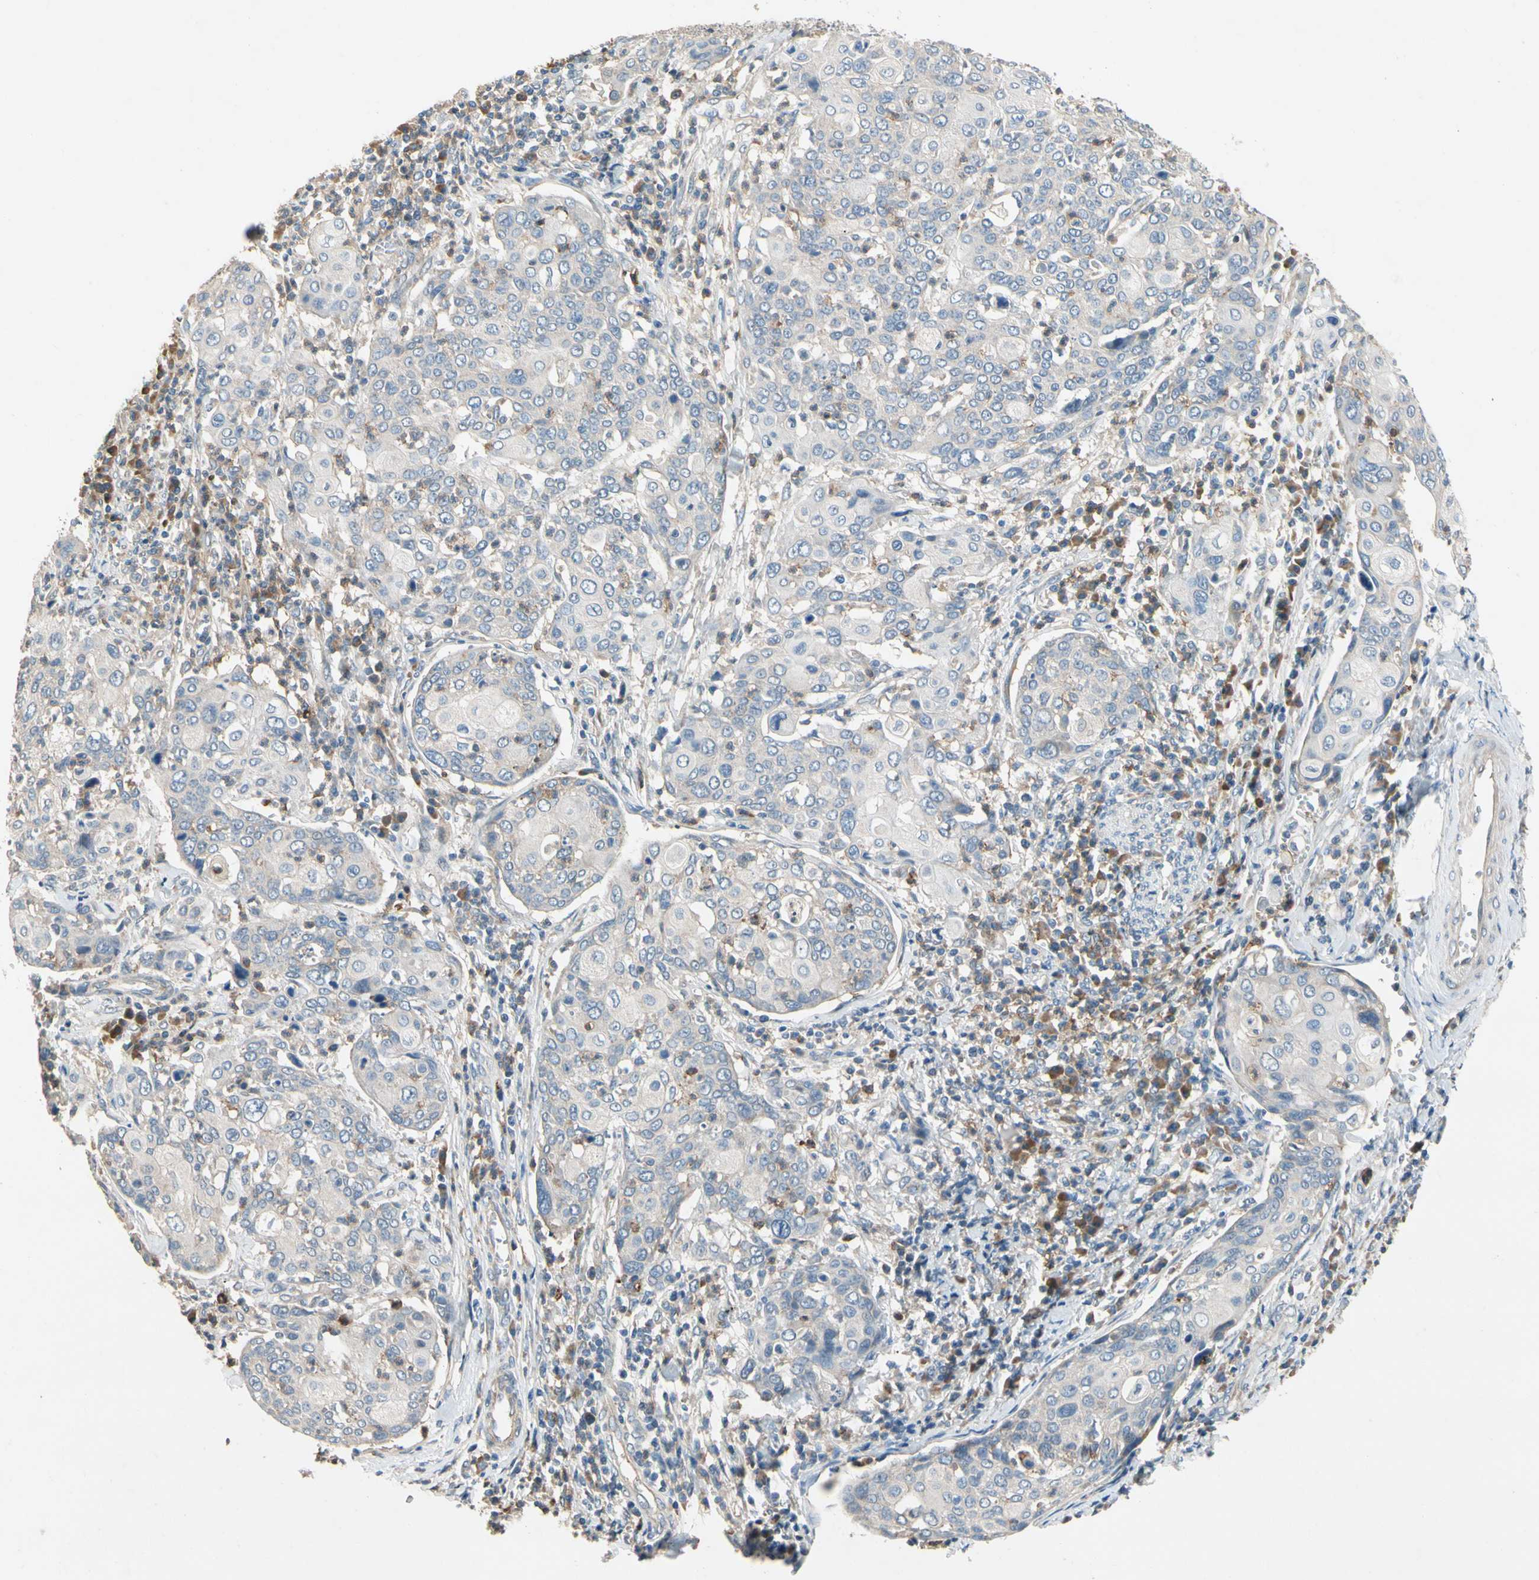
{"staining": {"intensity": "negative", "quantity": "none", "location": "none"}, "tissue": "cervical cancer", "cell_type": "Tumor cells", "image_type": "cancer", "snomed": [{"axis": "morphology", "description": "Squamous cell carcinoma, NOS"}, {"axis": "topography", "description": "Cervix"}], "caption": "Immunohistochemistry (IHC) image of human squamous cell carcinoma (cervical) stained for a protein (brown), which displays no positivity in tumor cells. (Immunohistochemistry, brightfield microscopy, high magnification).", "gene": "SIGLEC5", "patient": {"sex": "female", "age": 40}}